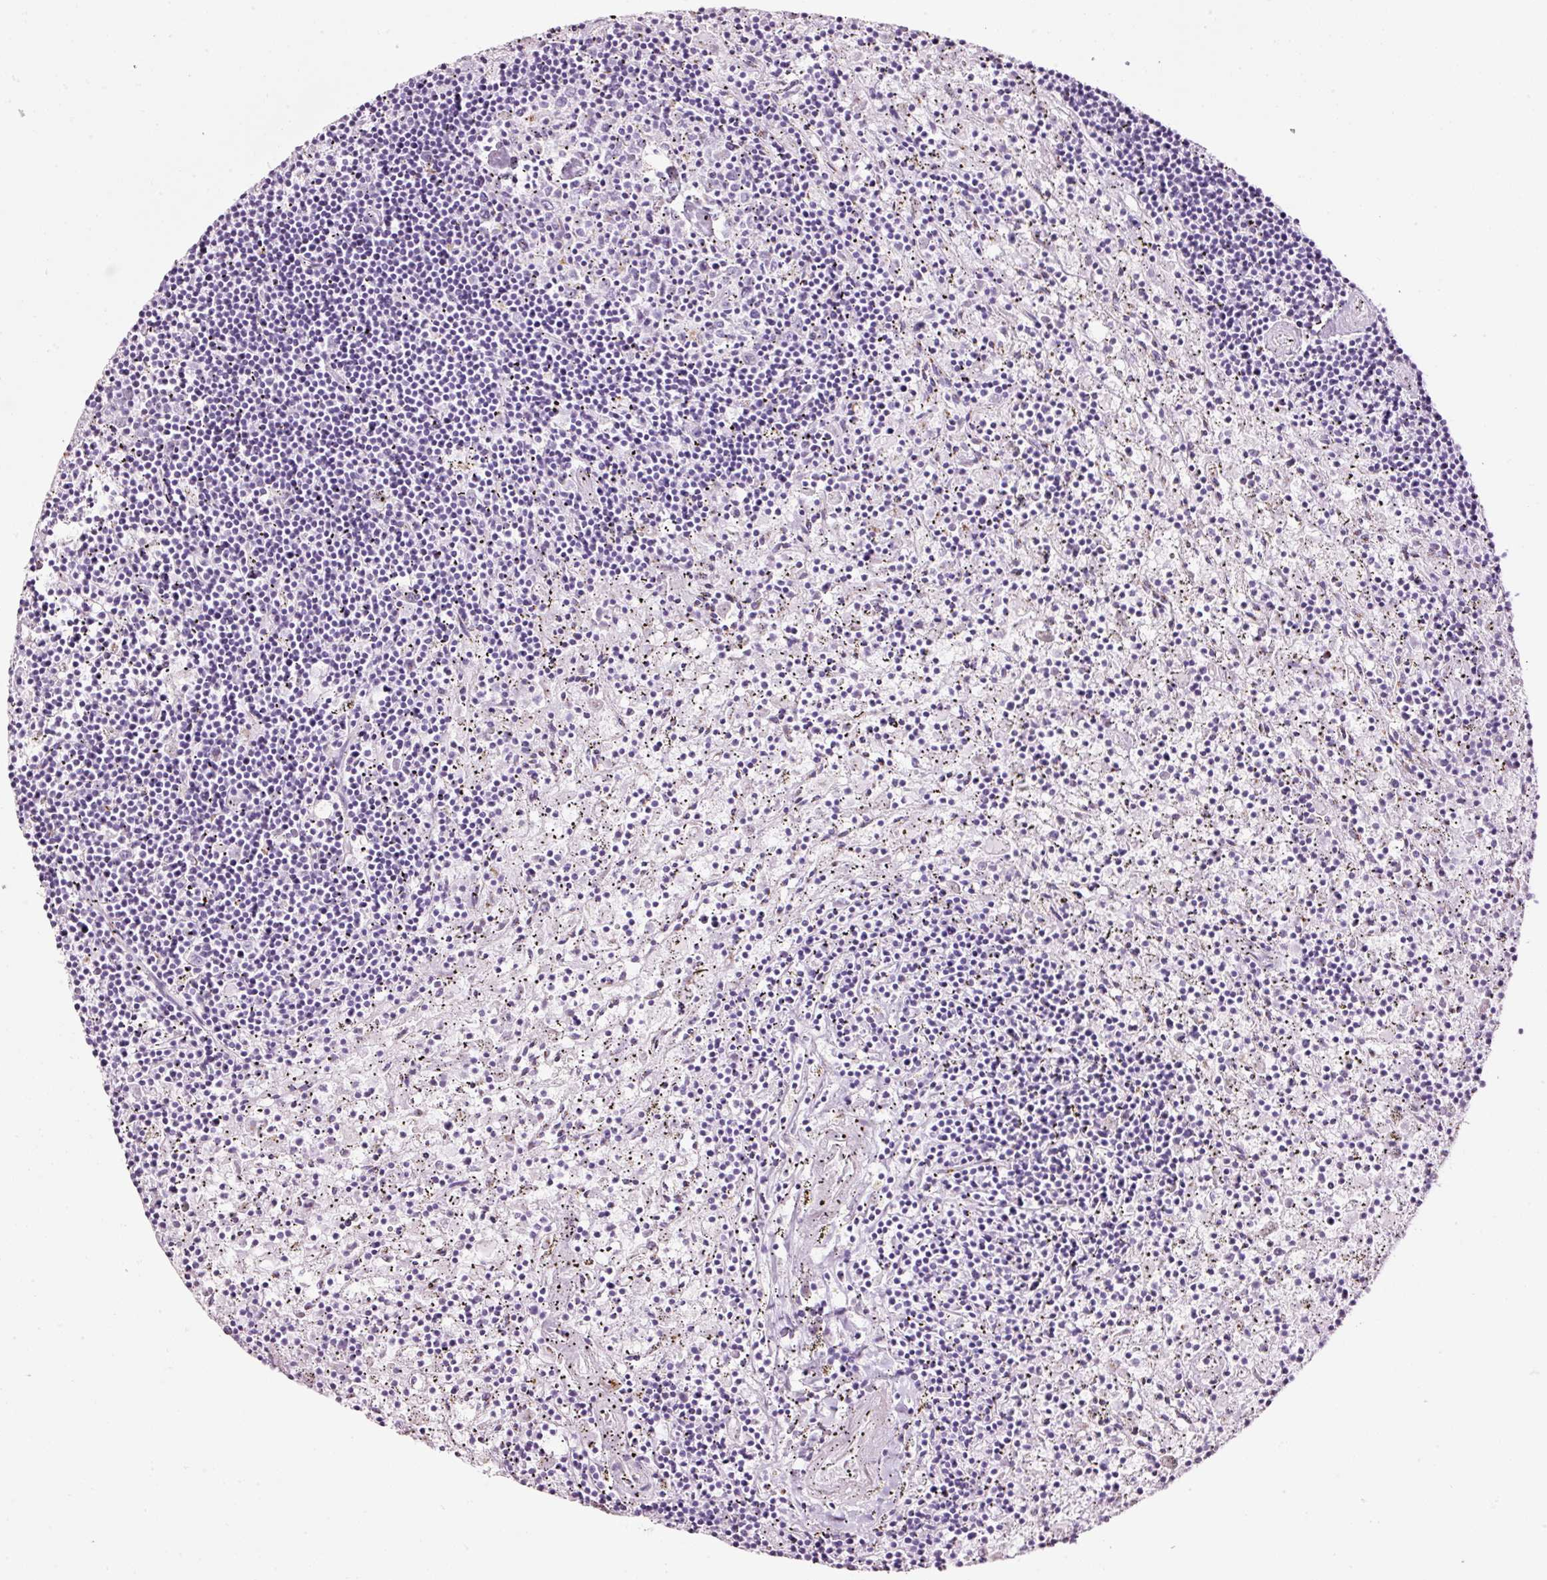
{"staining": {"intensity": "negative", "quantity": "none", "location": "none"}, "tissue": "lymphoma", "cell_type": "Tumor cells", "image_type": "cancer", "snomed": [{"axis": "morphology", "description": "Malignant lymphoma, non-Hodgkin's type, Low grade"}, {"axis": "topography", "description": "Spleen"}], "caption": "IHC of human low-grade malignant lymphoma, non-Hodgkin's type displays no expression in tumor cells.", "gene": "SDF4", "patient": {"sex": "male", "age": 76}}